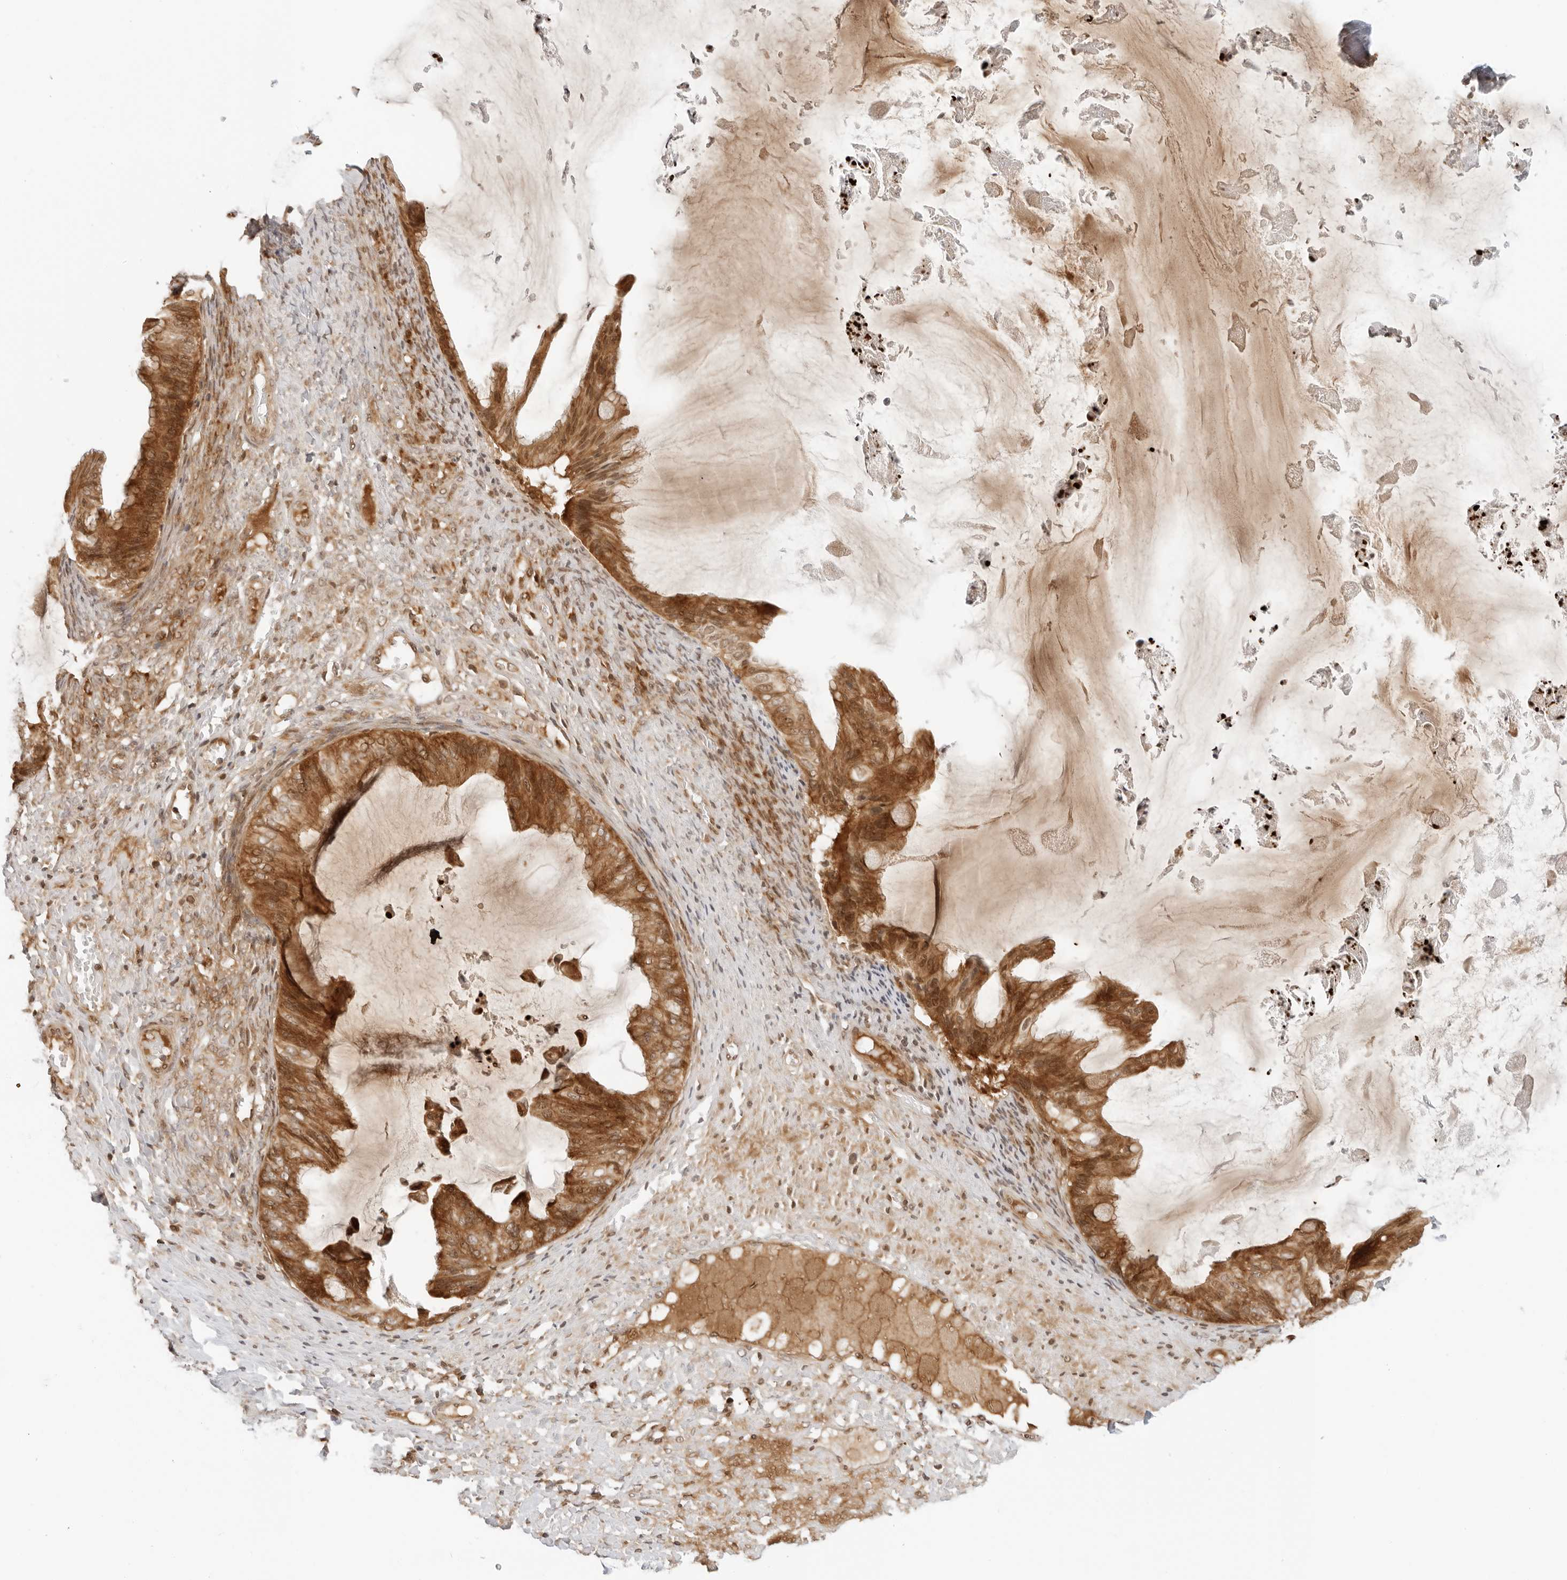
{"staining": {"intensity": "strong", "quantity": ">75%", "location": "cytoplasmic/membranous,nuclear"}, "tissue": "ovarian cancer", "cell_type": "Tumor cells", "image_type": "cancer", "snomed": [{"axis": "morphology", "description": "Cystadenocarcinoma, mucinous, NOS"}, {"axis": "topography", "description": "Ovary"}], "caption": "Protein analysis of ovarian cancer tissue reveals strong cytoplasmic/membranous and nuclear positivity in about >75% of tumor cells.", "gene": "RC3H1", "patient": {"sex": "female", "age": 61}}